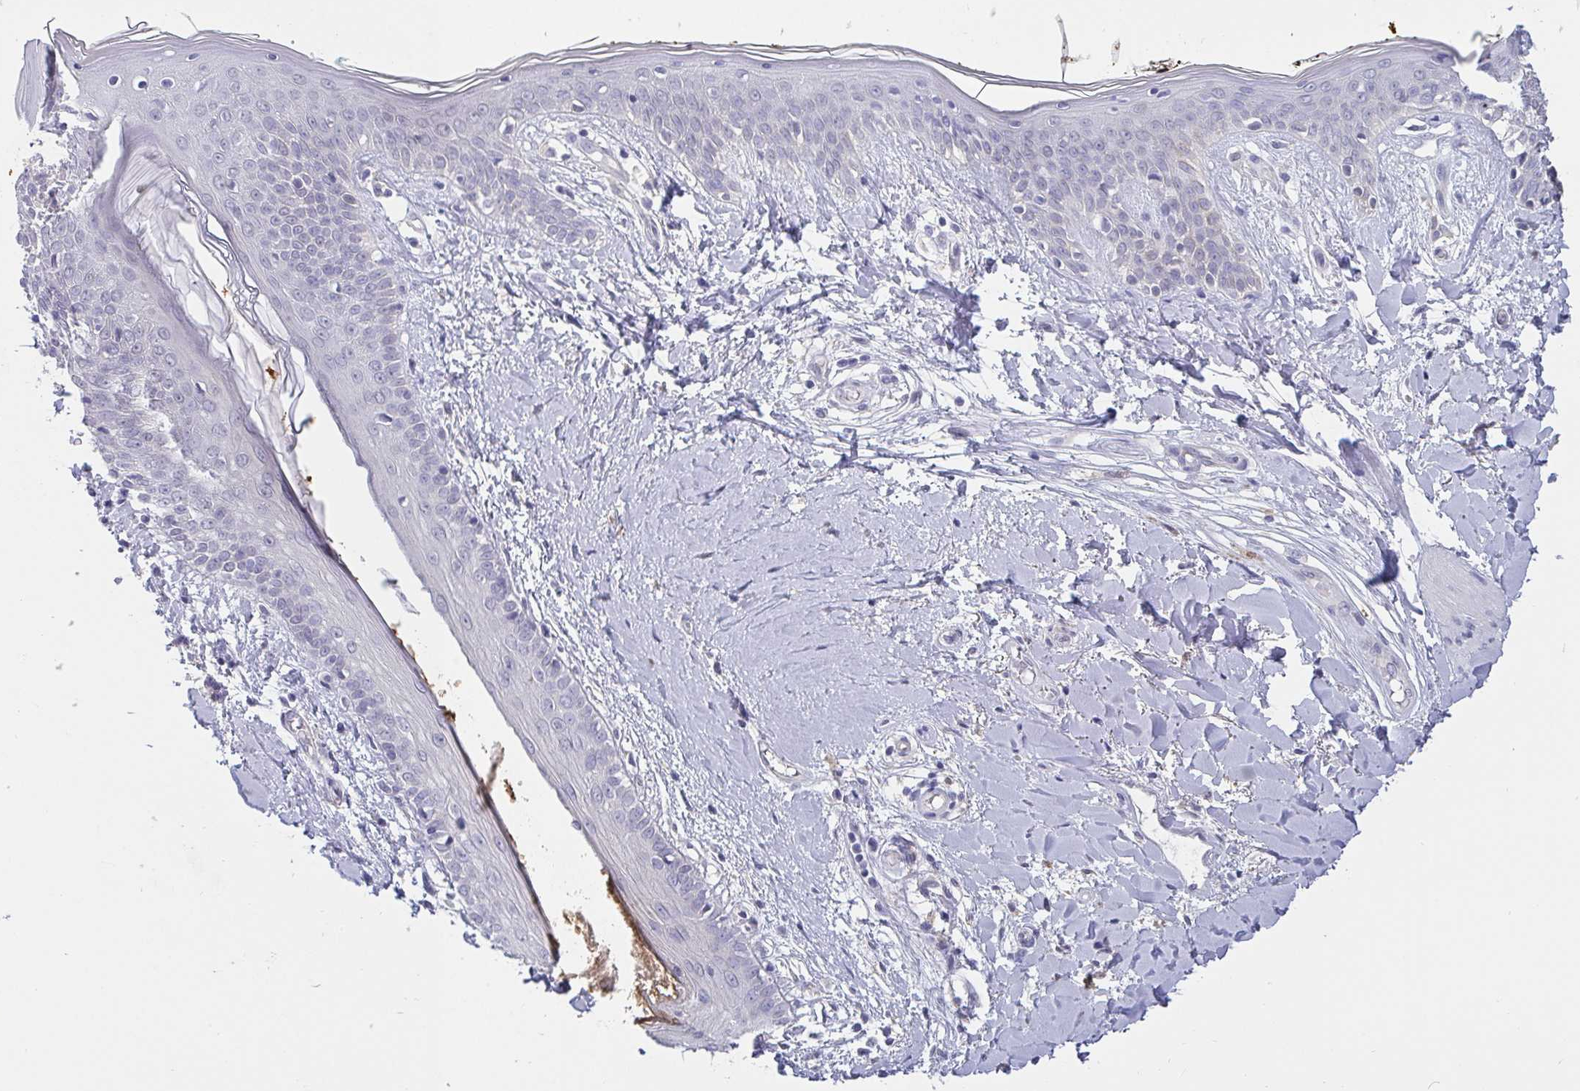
{"staining": {"intensity": "negative", "quantity": "none", "location": "none"}, "tissue": "skin", "cell_type": "Fibroblasts", "image_type": "normal", "snomed": [{"axis": "morphology", "description": "Normal tissue, NOS"}, {"axis": "topography", "description": "Skin"}], "caption": "A high-resolution histopathology image shows immunohistochemistry staining of unremarkable skin, which demonstrates no significant positivity in fibroblasts.", "gene": "IDH1", "patient": {"sex": "female", "age": 34}}